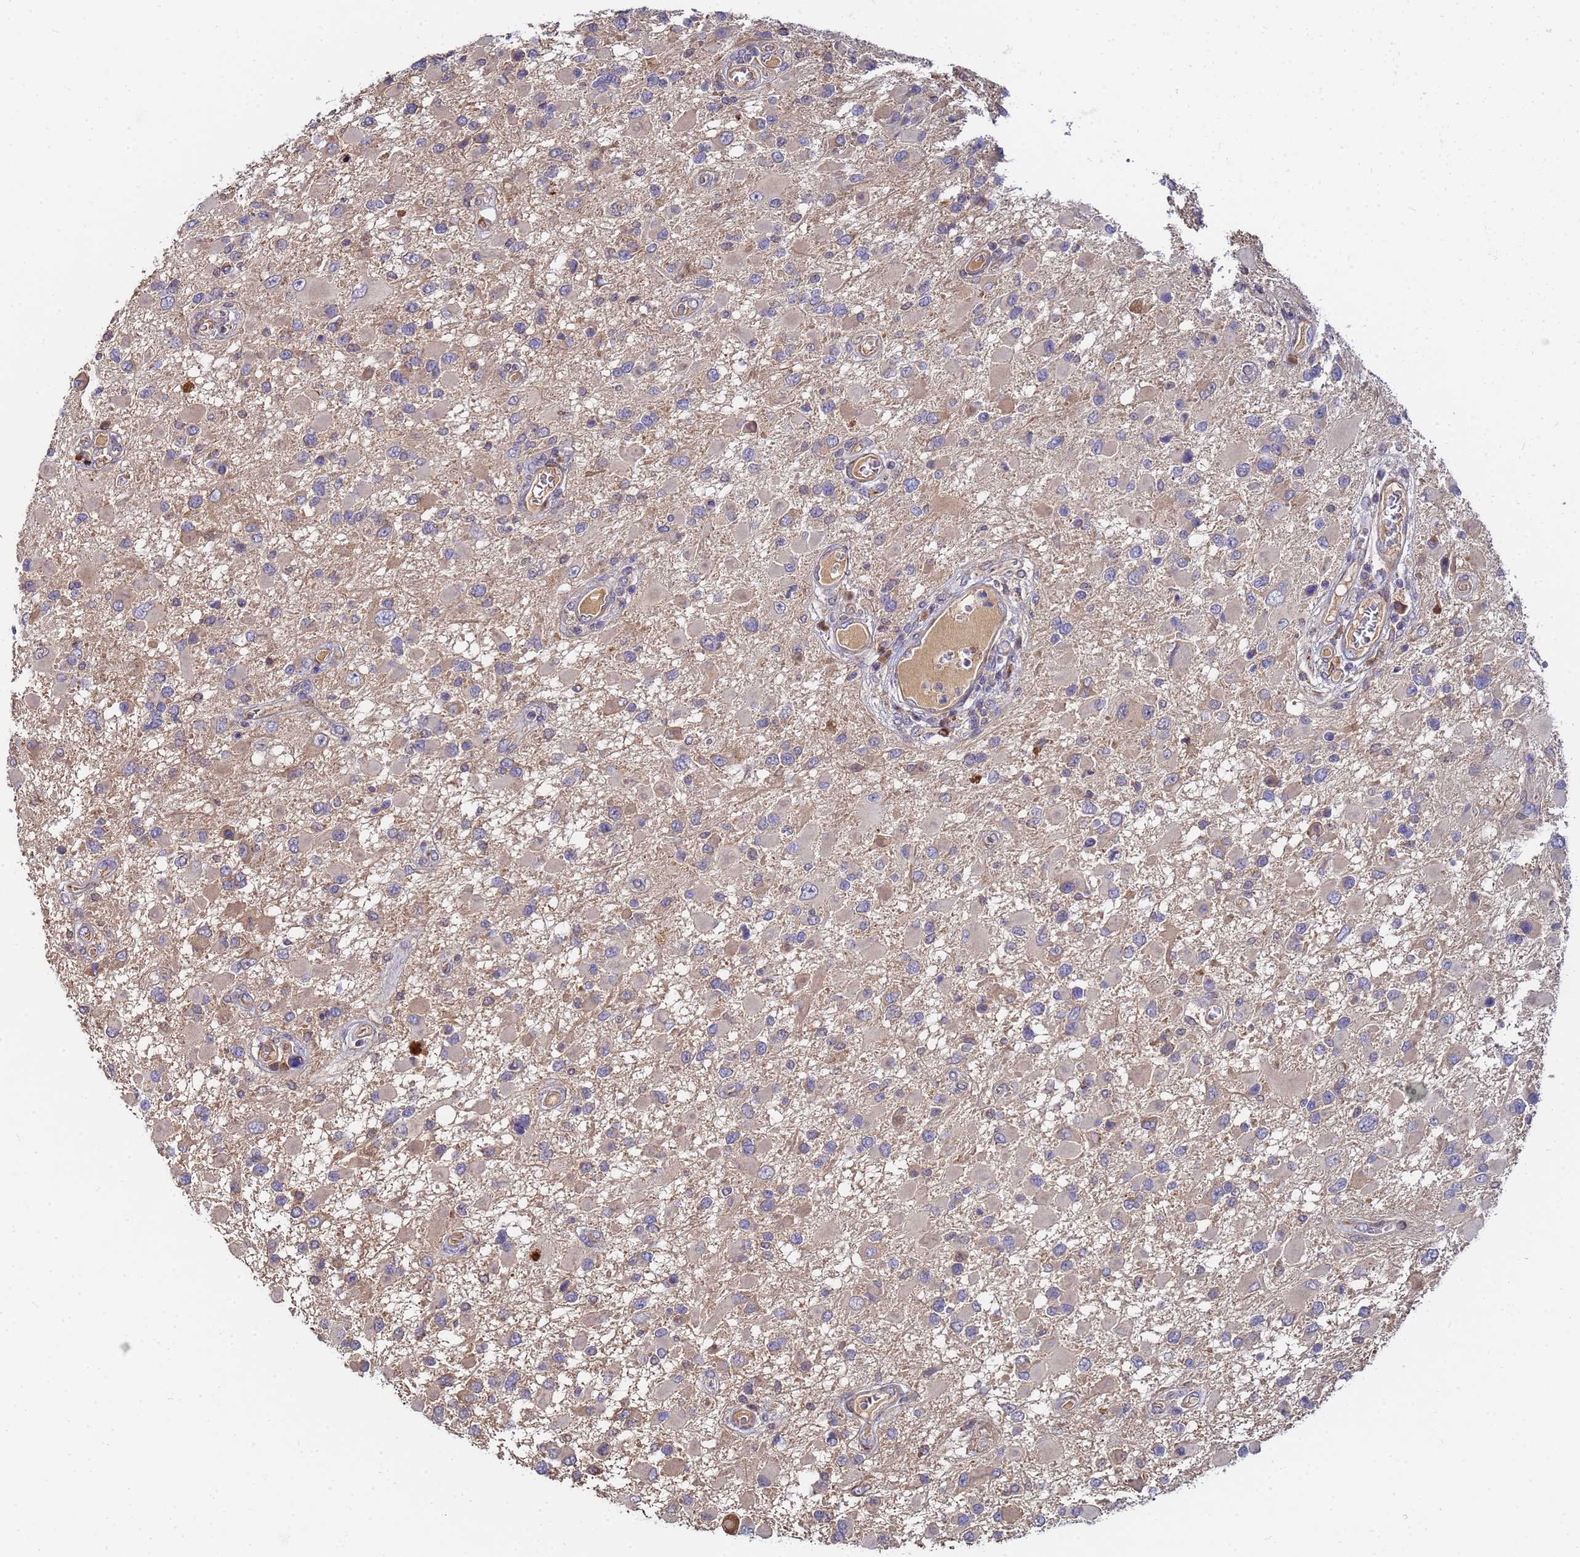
{"staining": {"intensity": "negative", "quantity": "none", "location": "none"}, "tissue": "glioma", "cell_type": "Tumor cells", "image_type": "cancer", "snomed": [{"axis": "morphology", "description": "Glioma, malignant, High grade"}, {"axis": "topography", "description": "Brain"}], "caption": "Tumor cells show no significant protein staining in malignant glioma (high-grade).", "gene": "C5orf34", "patient": {"sex": "male", "age": 53}}